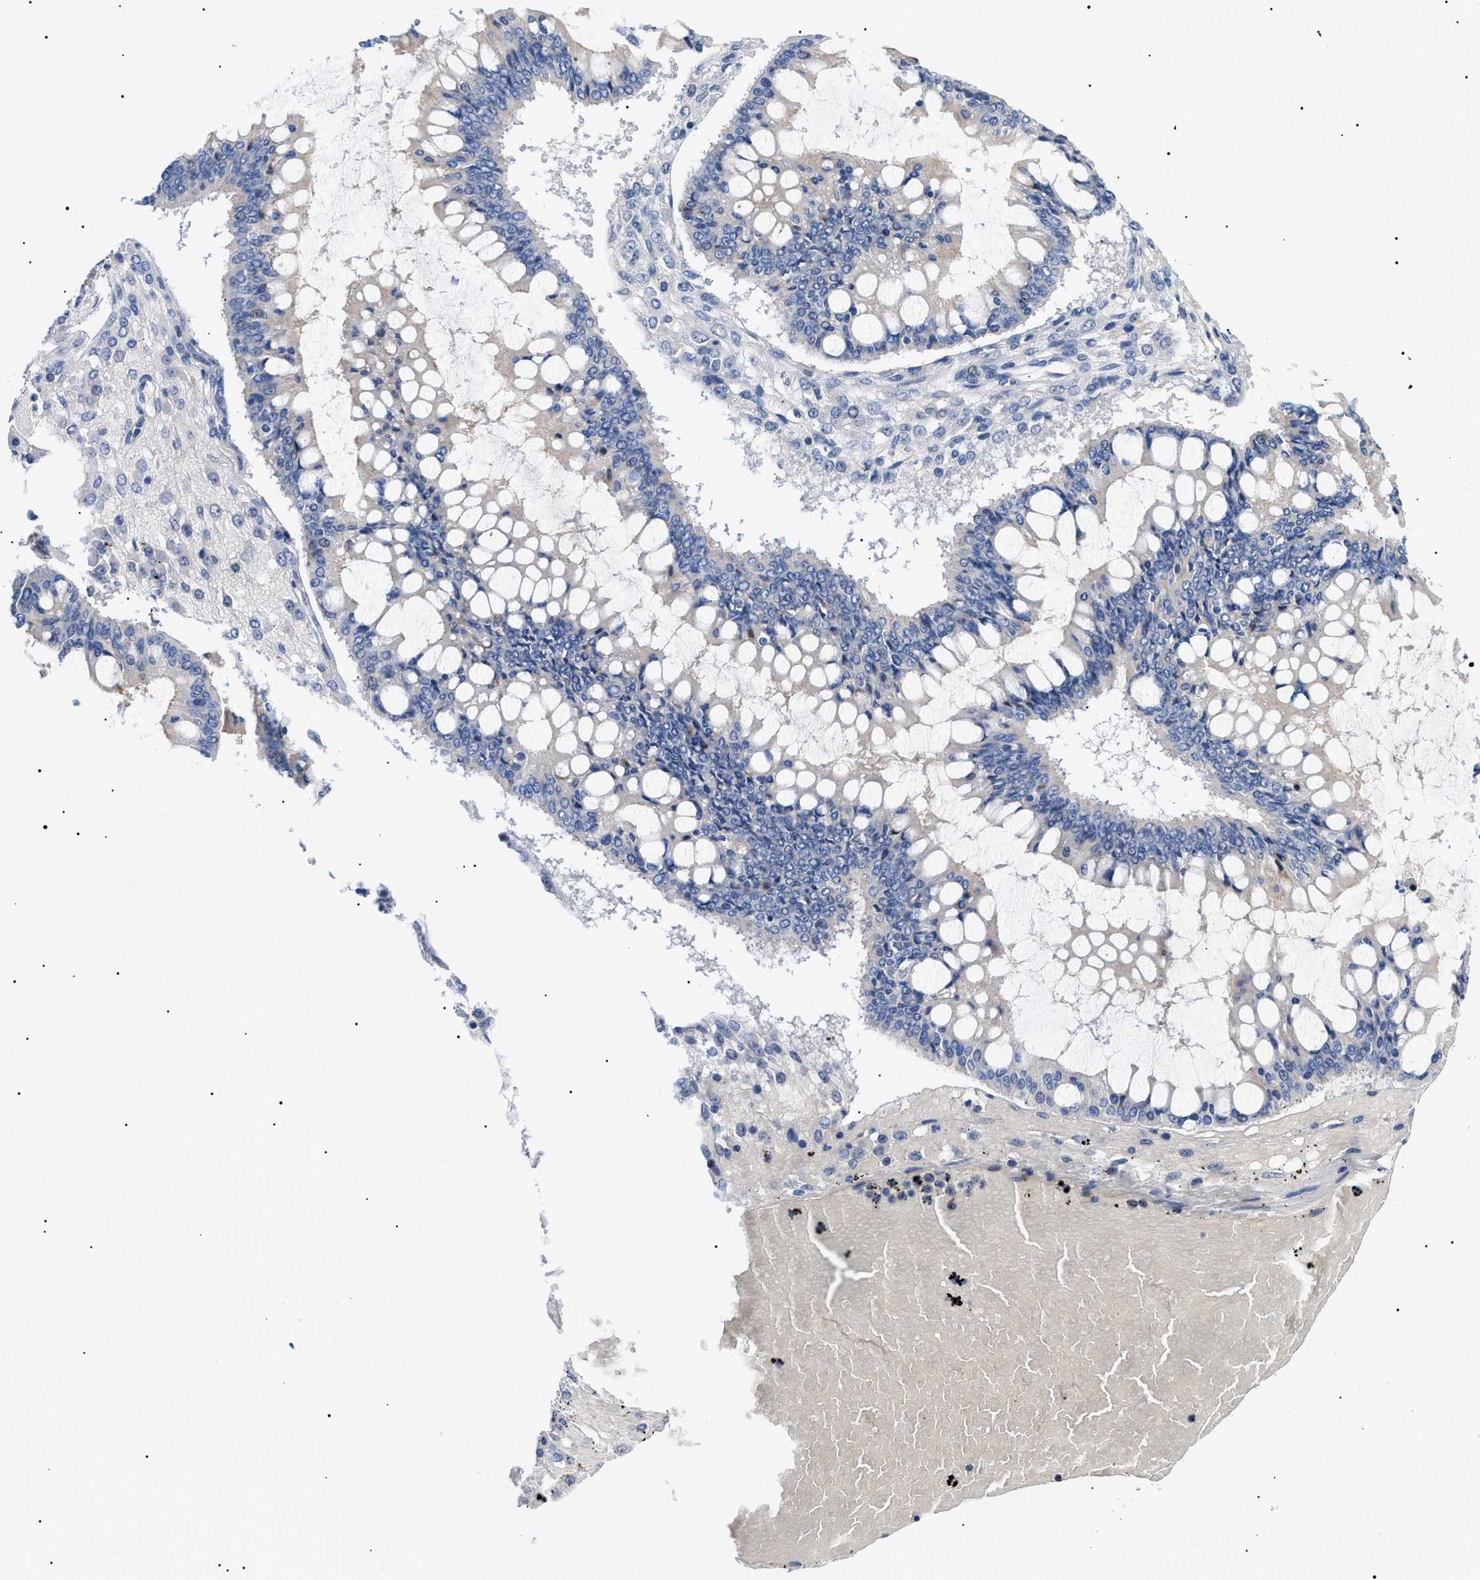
{"staining": {"intensity": "negative", "quantity": "none", "location": "none"}, "tissue": "ovarian cancer", "cell_type": "Tumor cells", "image_type": "cancer", "snomed": [{"axis": "morphology", "description": "Cystadenocarcinoma, mucinous, NOS"}, {"axis": "topography", "description": "Ovary"}], "caption": "Micrograph shows no significant protein expression in tumor cells of ovarian cancer (mucinous cystadenocarcinoma).", "gene": "ACKR1", "patient": {"sex": "female", "age": 73}}